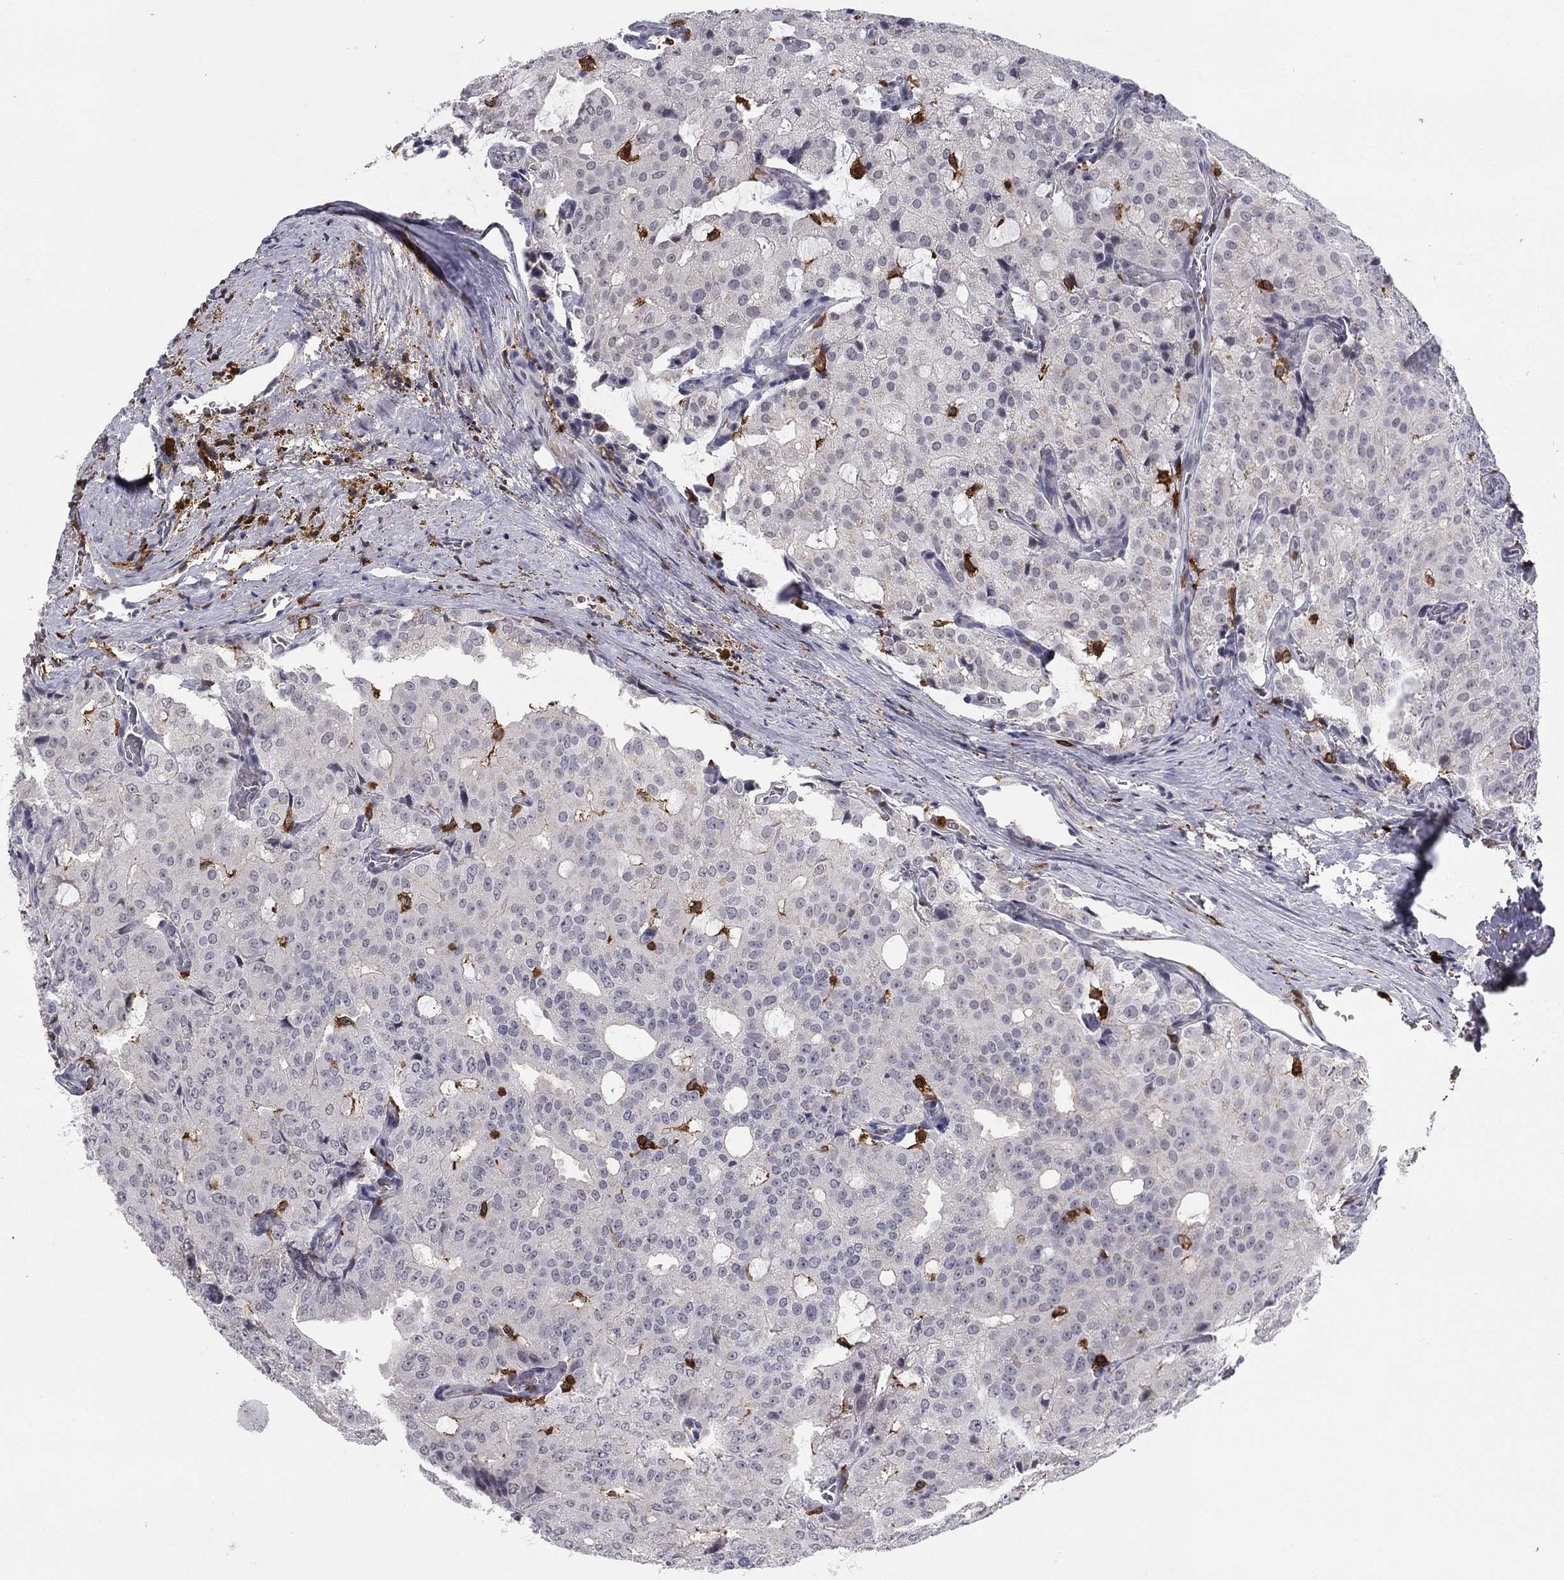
{"staining": {"intensity": "negative", "quantity": "none", "location": "none"}, "tissue": "prostate cancer", "cell_type": "Tumor cells", "image_type": "cancer", "snomed": [{"axis": "morphology", "description": "Adenocarcinoma, NOS"}, {"axis": "topography", "description": "Prostate and seminal vesicle, NOS"}, {"axis": "topography", "description": "Prostate"}], "caption": "Immunohistochemistry histopathology image of neoplastic tissue: human prostate cancer stained with DAB (3,3'-diaminobenzidine) shows no significant protein expression in tumor cells.", "gene": "PLCB2", "patient": {"sex": "male", "age": 67}}